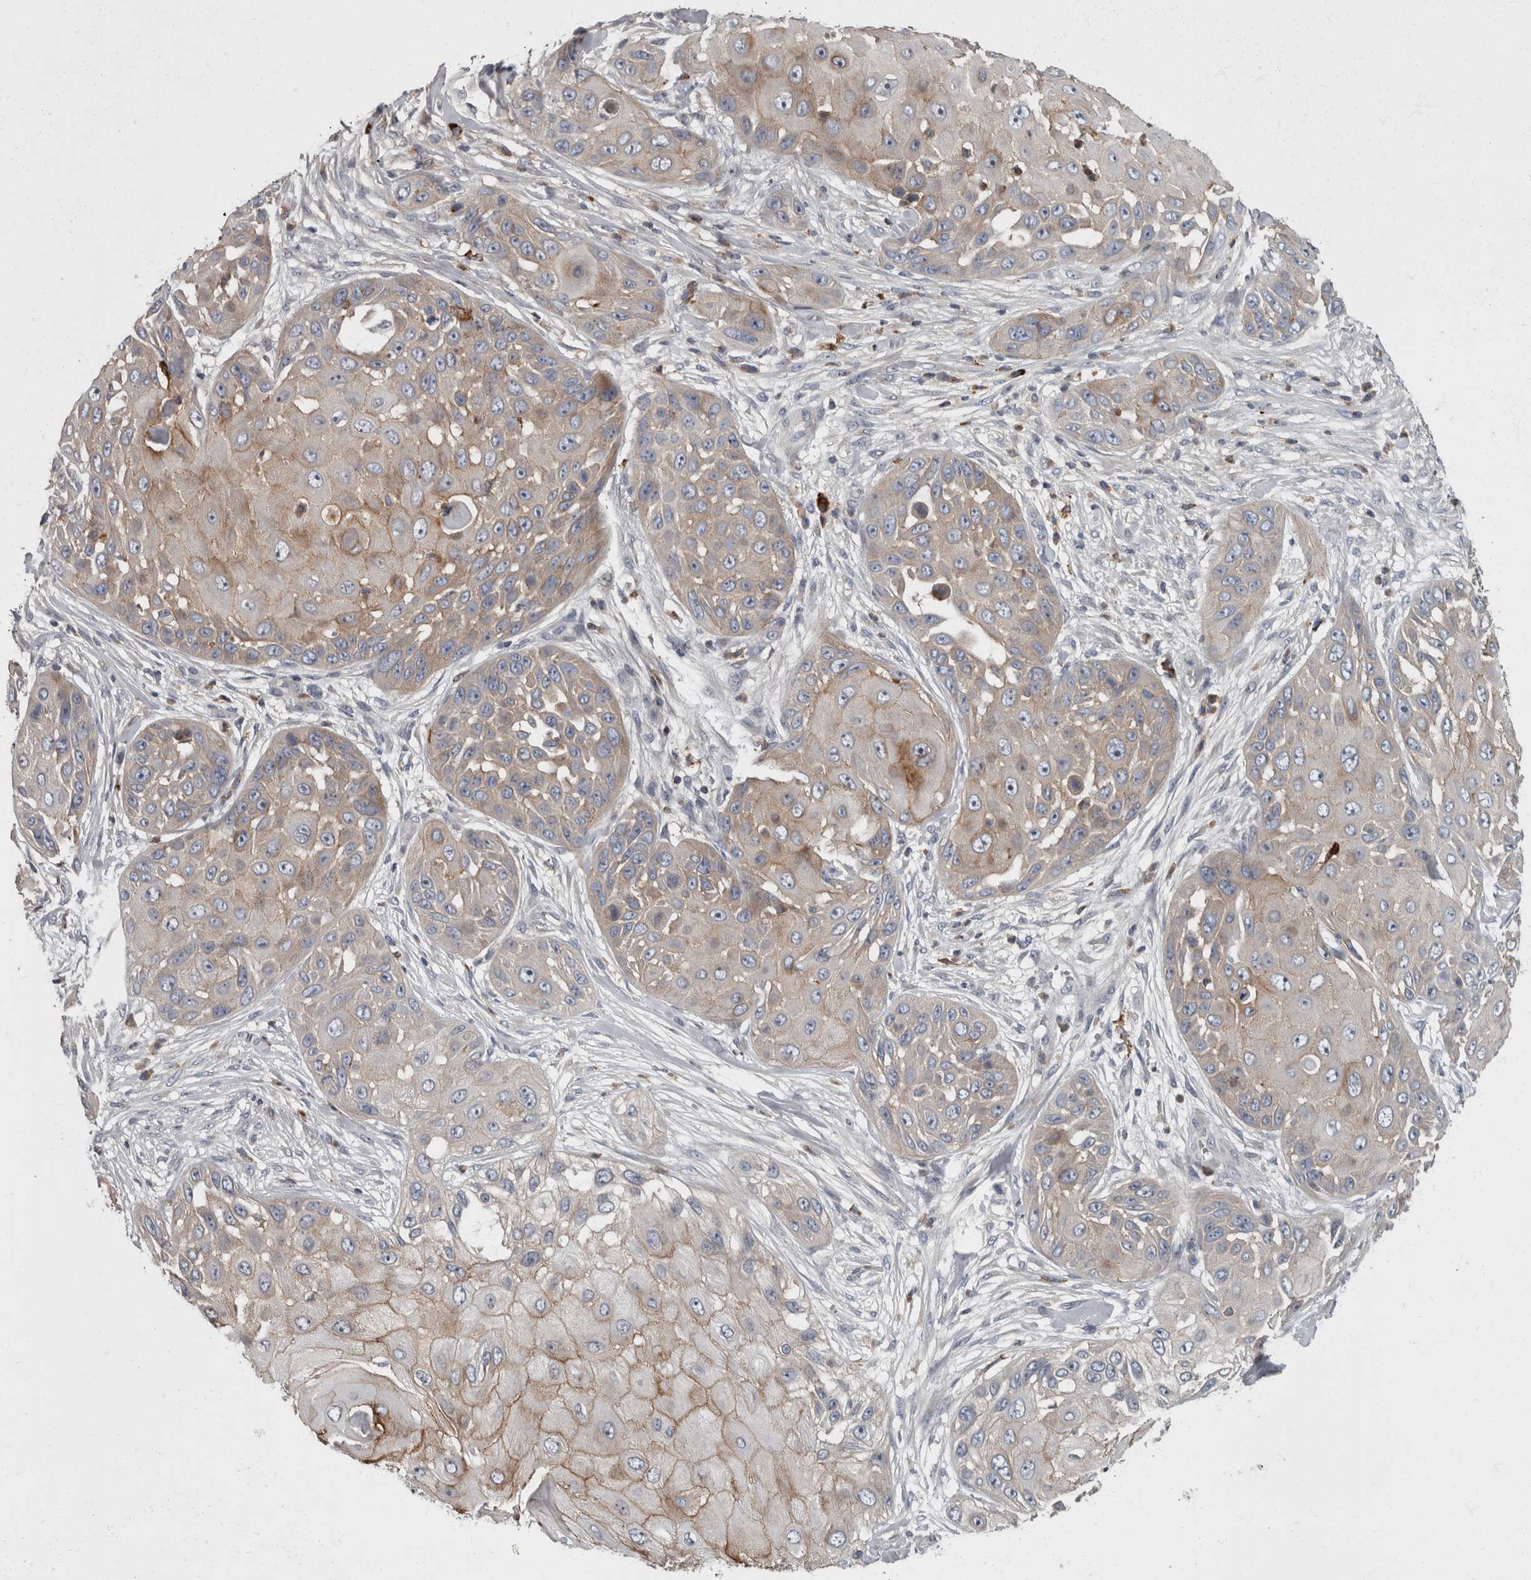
{"staining": {"intensity": "moderate", "quantity": "25%-75%", "location": "cytoplasmic/membranous"}, "tissue": "skin cancer", "cell_type": "Tumor cells", "image_type": "cancer", "snomed": [{"axis": "morphology", "description": "Squamous cell carcinoma, NOS"}, {"axis": "topography", "description": "Skin"}], "caption": "Immunohistochemical staining of skin cancer (squamous cell carcinoma) demonstrates moderate cytoplasmic/membranous protein expression in approximately 25%-75% of tumor cells.", "gene": "CDC42BPG", "patient": {"sex": "female", "age": 44}}